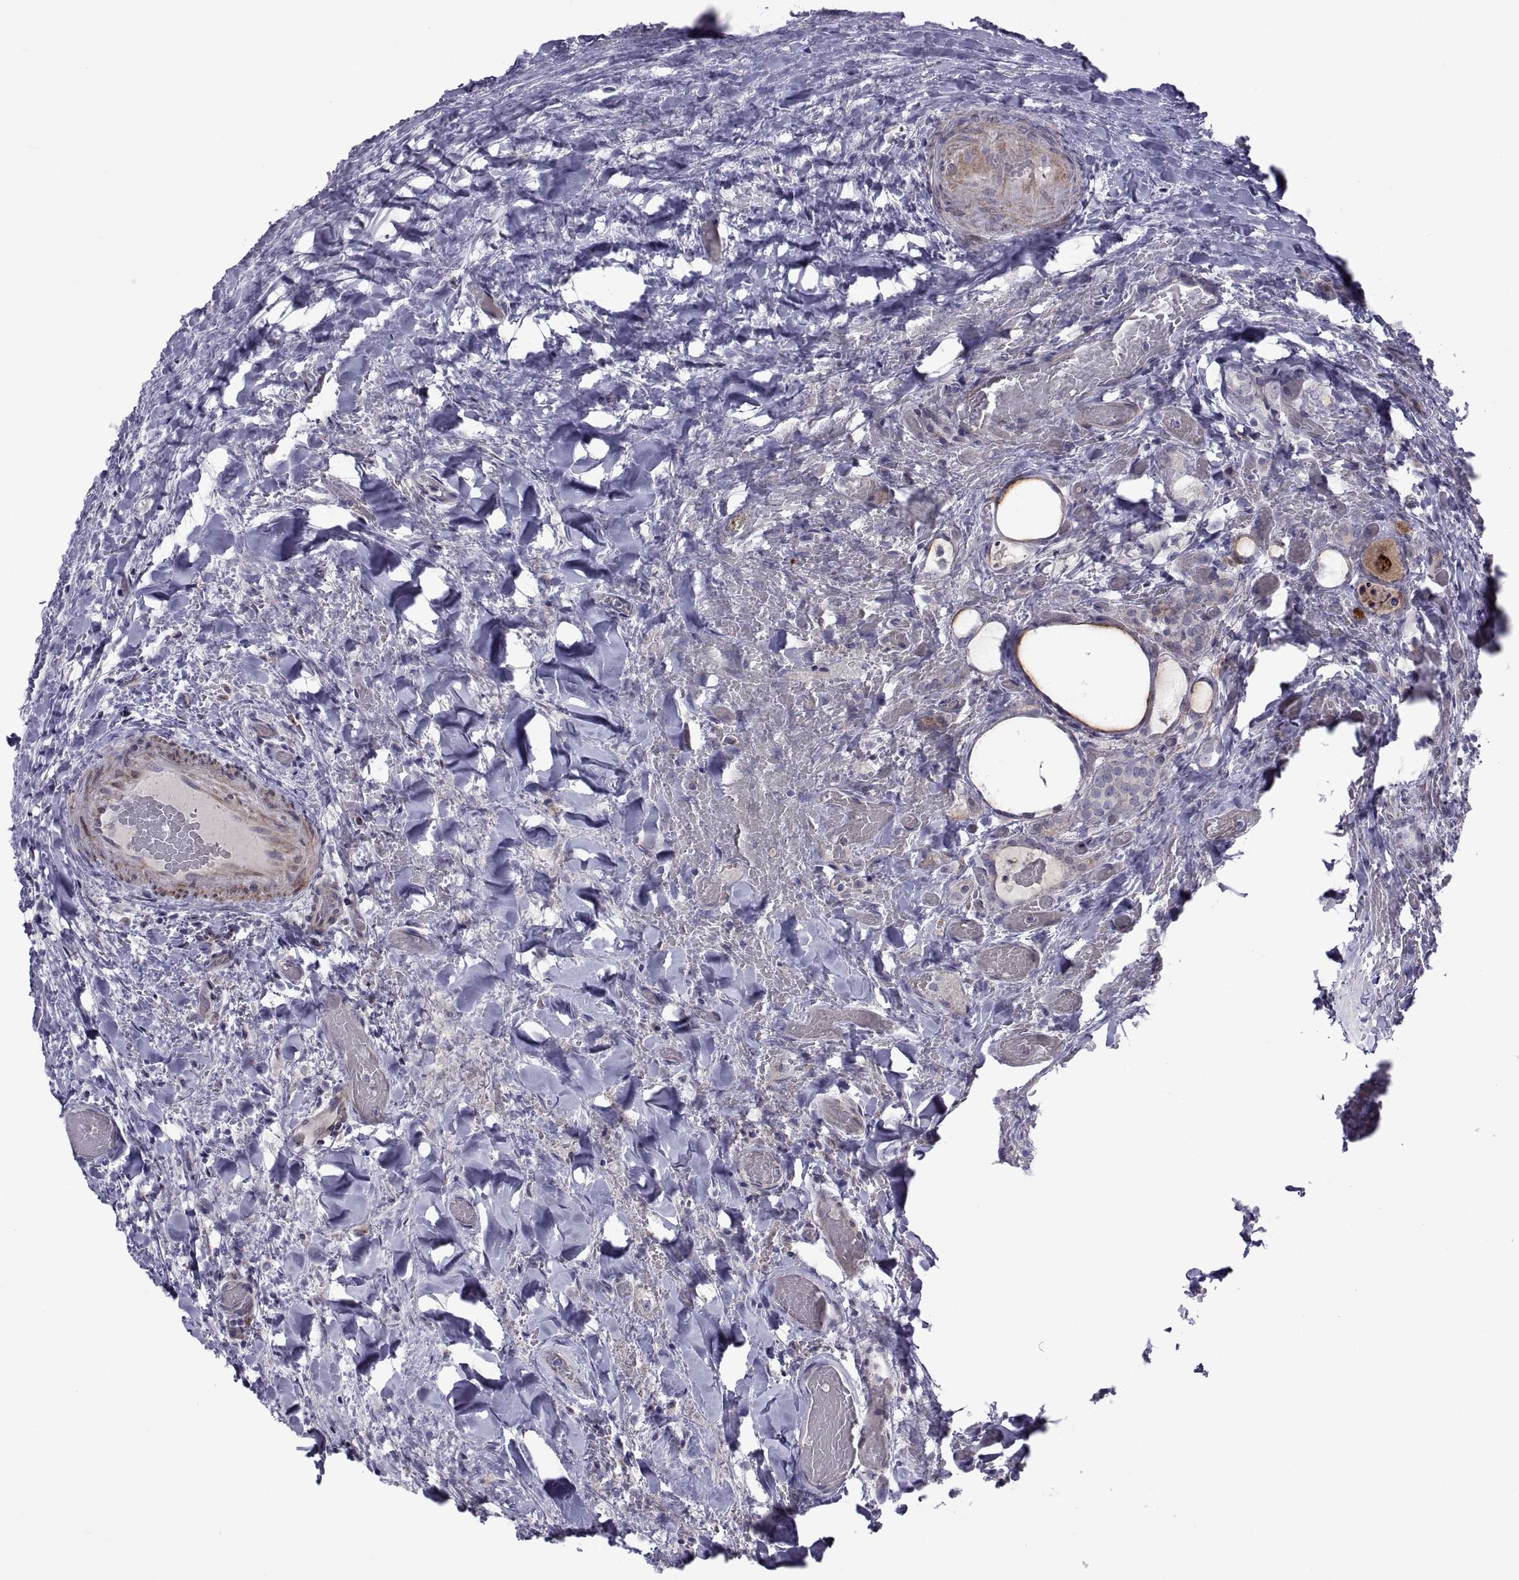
{"staining": {"intensity": "negative", "quantity": "none", "location": "none"}, "tissue": "thyroid cancer", "cell_type": "Tumor cells", "image_type": "cancer", "snomed": [{"axis": "morphology", "description": "Papillary adenocarcinoma, NOS"}, {"axis": "topography", "description": "Thyroid gland"}], "caption": "Papillary adenocarcinoma (thyroid) was stained to show a protein in brown. There is no significant positivity in tumor cells. (Brightfield microscopy of DAB immunohistochemistry (IHC) at high magnification).", "gene": "TMEM158", "patient": {"sex": "female", "age": 39}}